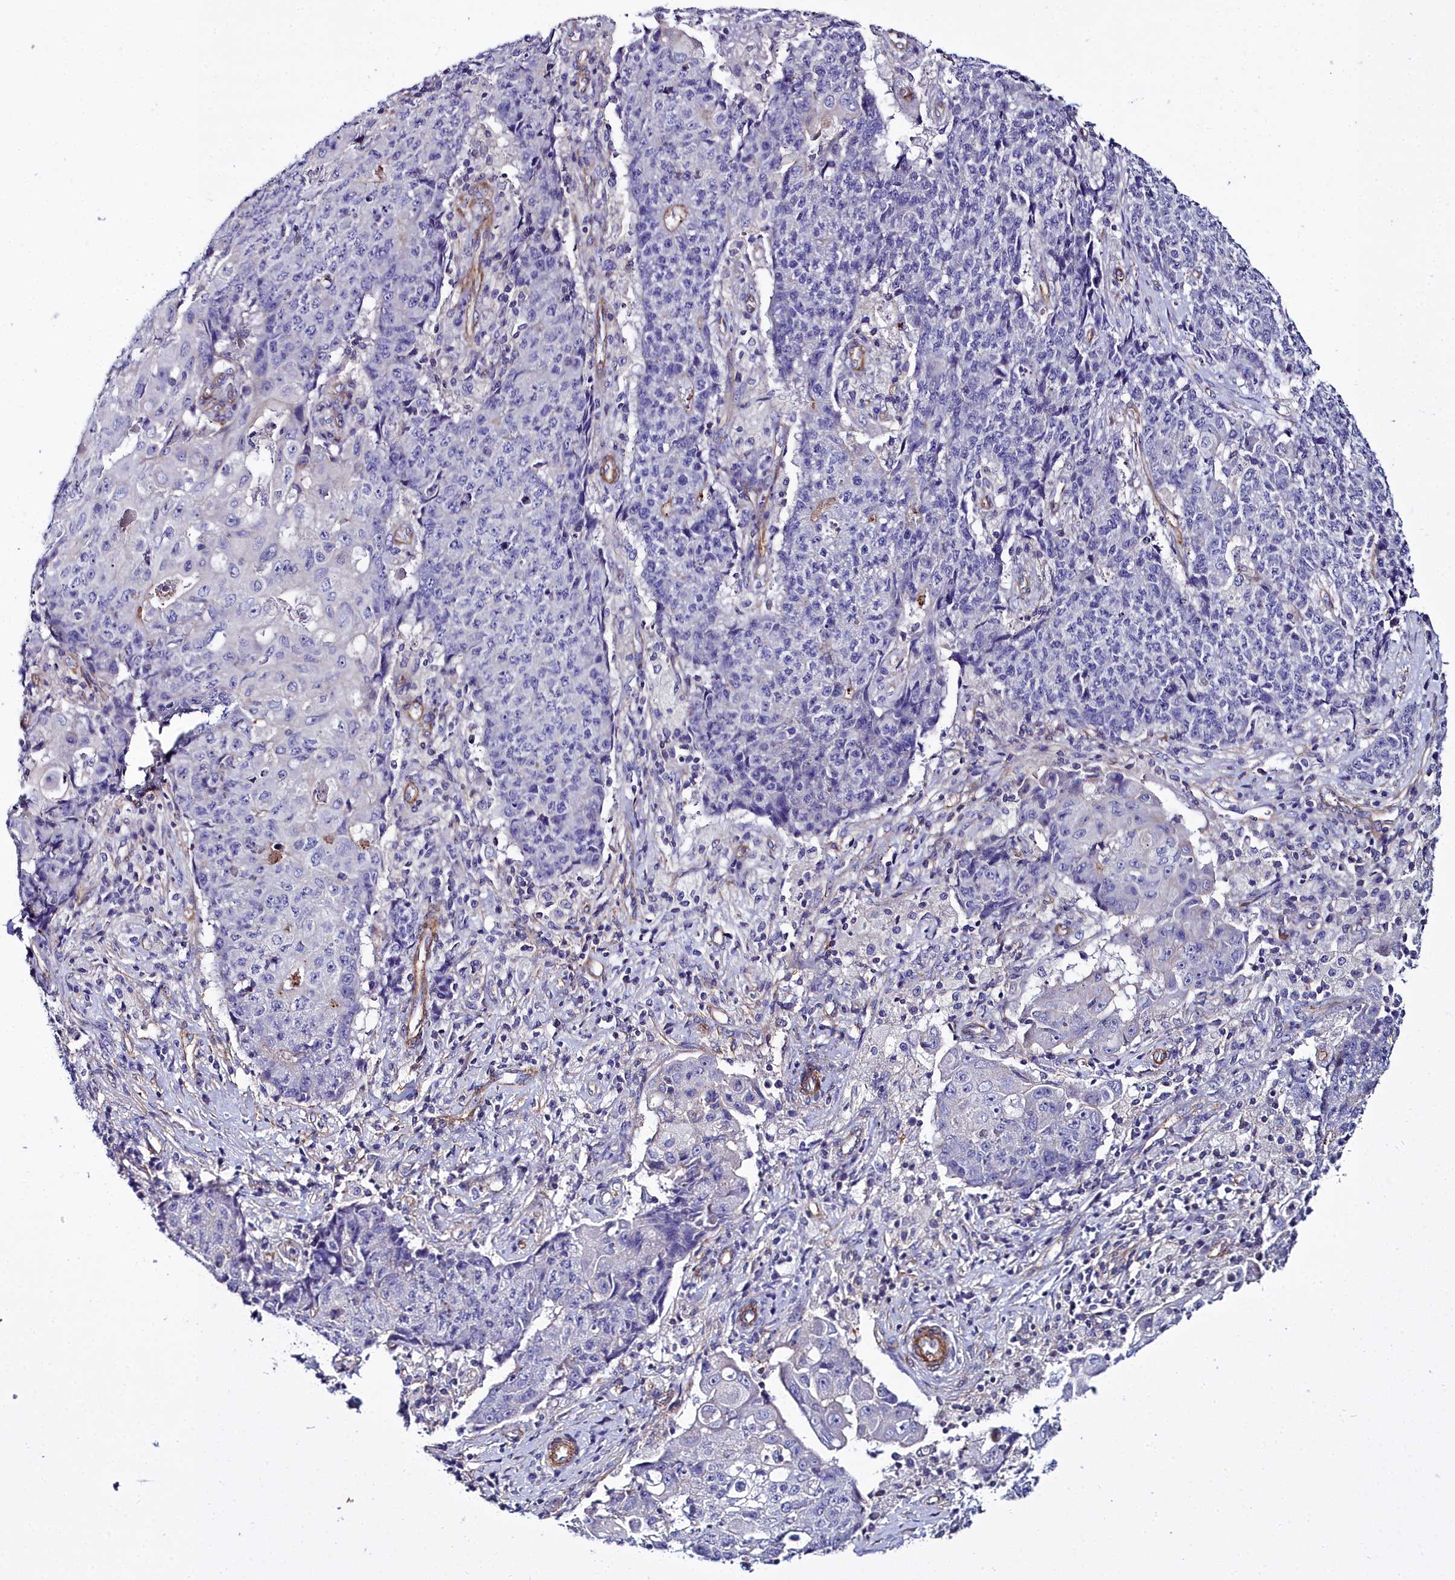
{"staining": {"intensity": "negative", "quantity": "none", "location": "none"}, "tissue": "ovarian cancer", "cell_type": "Tumor cells", "image_type": "cancer", "snomed": [{"axis": "morphology", "description": "Carcinoma, endometroid"}, {"axis": "topography", "description": "Ovary"}], "caption": "The photomicrograph demonstrates no staining of tumor cells in ovarian cancer.", "gene": "FADS3", "patient": {"sex": "female", "age": 42}}